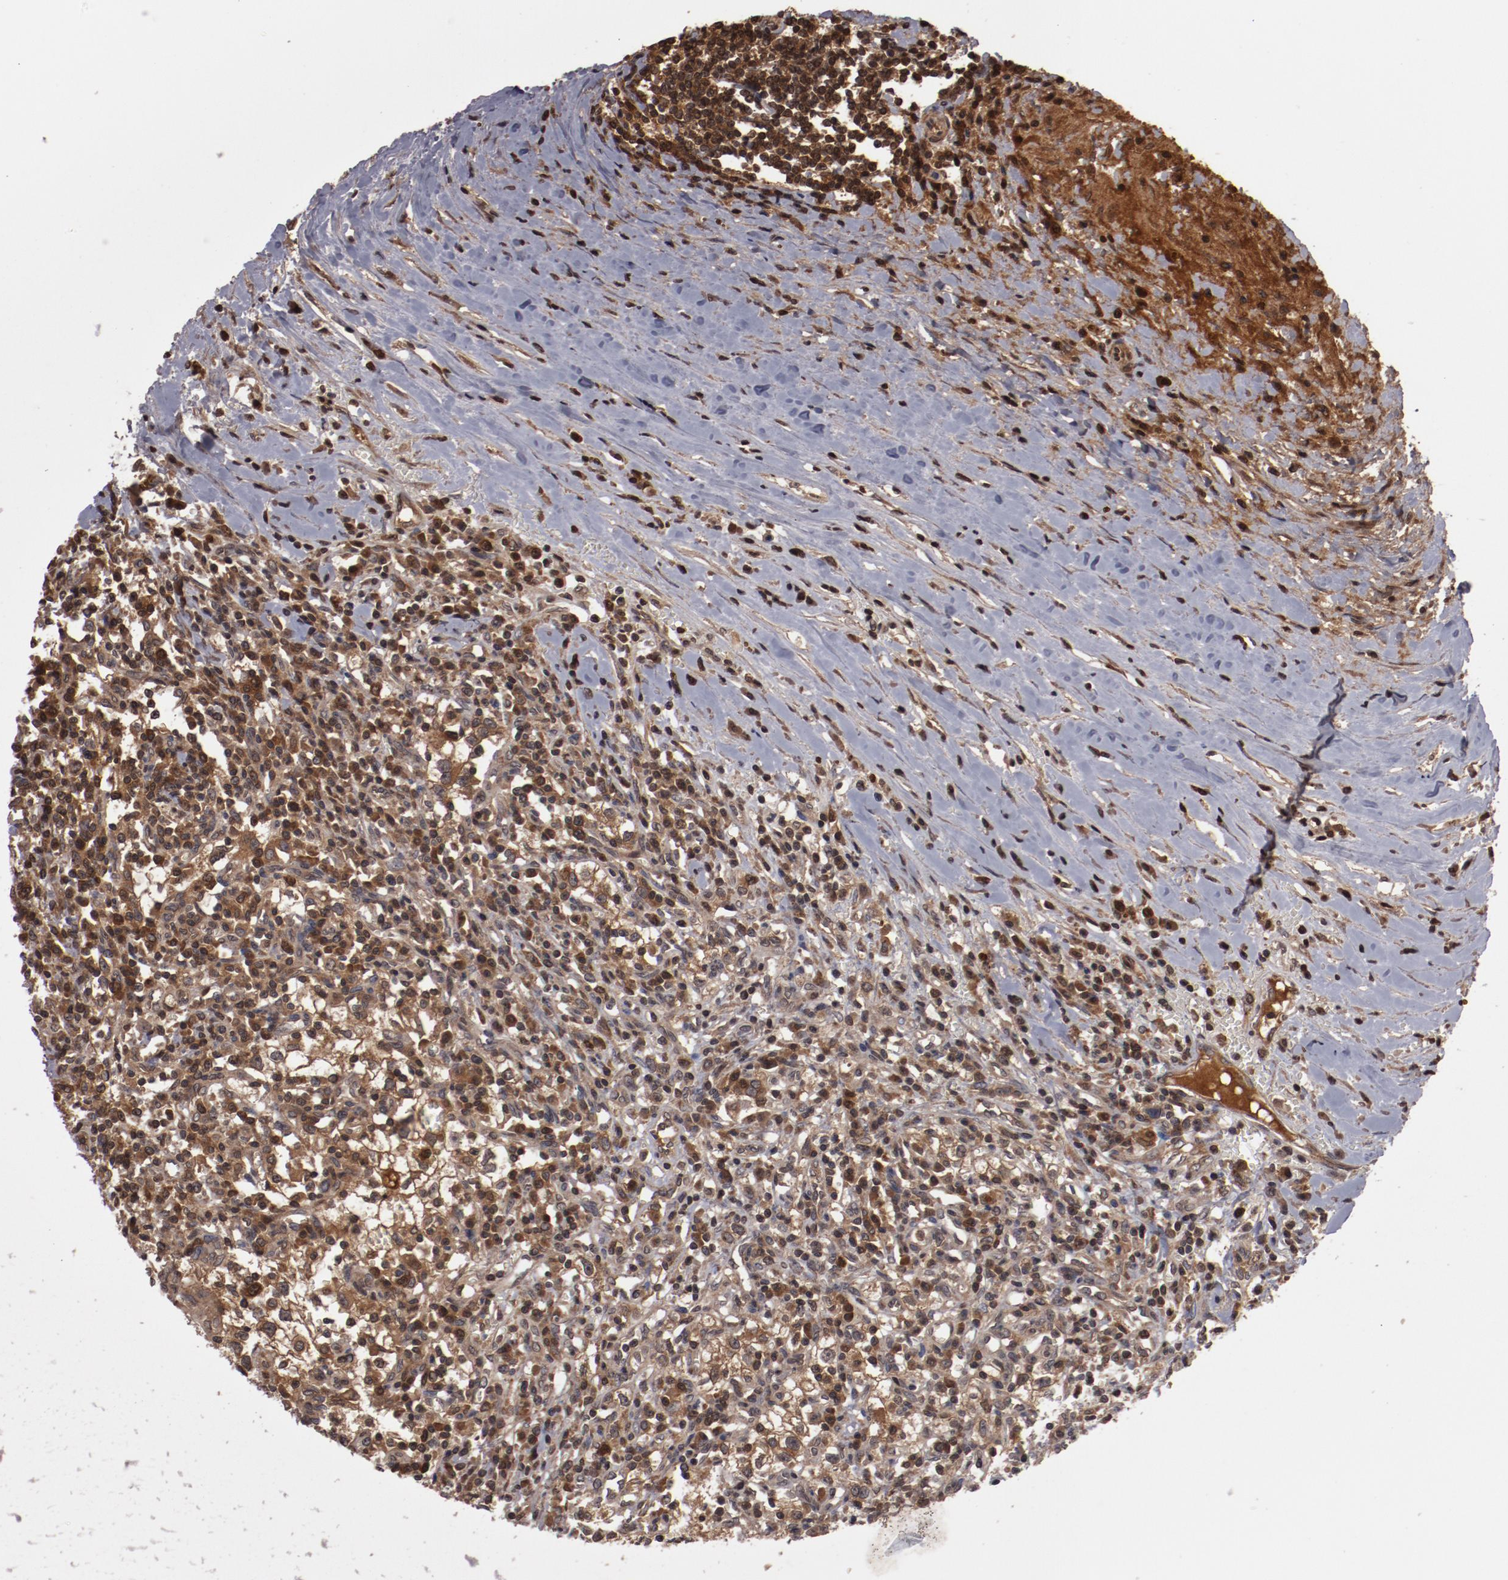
{"staining": {"intensity": "moderate", "quantity": ">75%", "location": "cytoplasmic/membranous,nuclear"}, "tissue": "renal cancer", "cell_type": "Tumor cells", "image_type": "cancer", "snomed": [{"axis": "morphology", "description": "Adenocarcinoma, NOS"}, {"axis": "topography", "description": "Kidney"}], "caption": "This is an image of immunohistochemistry staining of renal cancer (adenocarcinoma), which shows moderate expression in the cytoplasmic/membranous and nuclear of tumor cells.", "gene": "SERPINA7", "patient": {"sex": "male", "age": 82}}